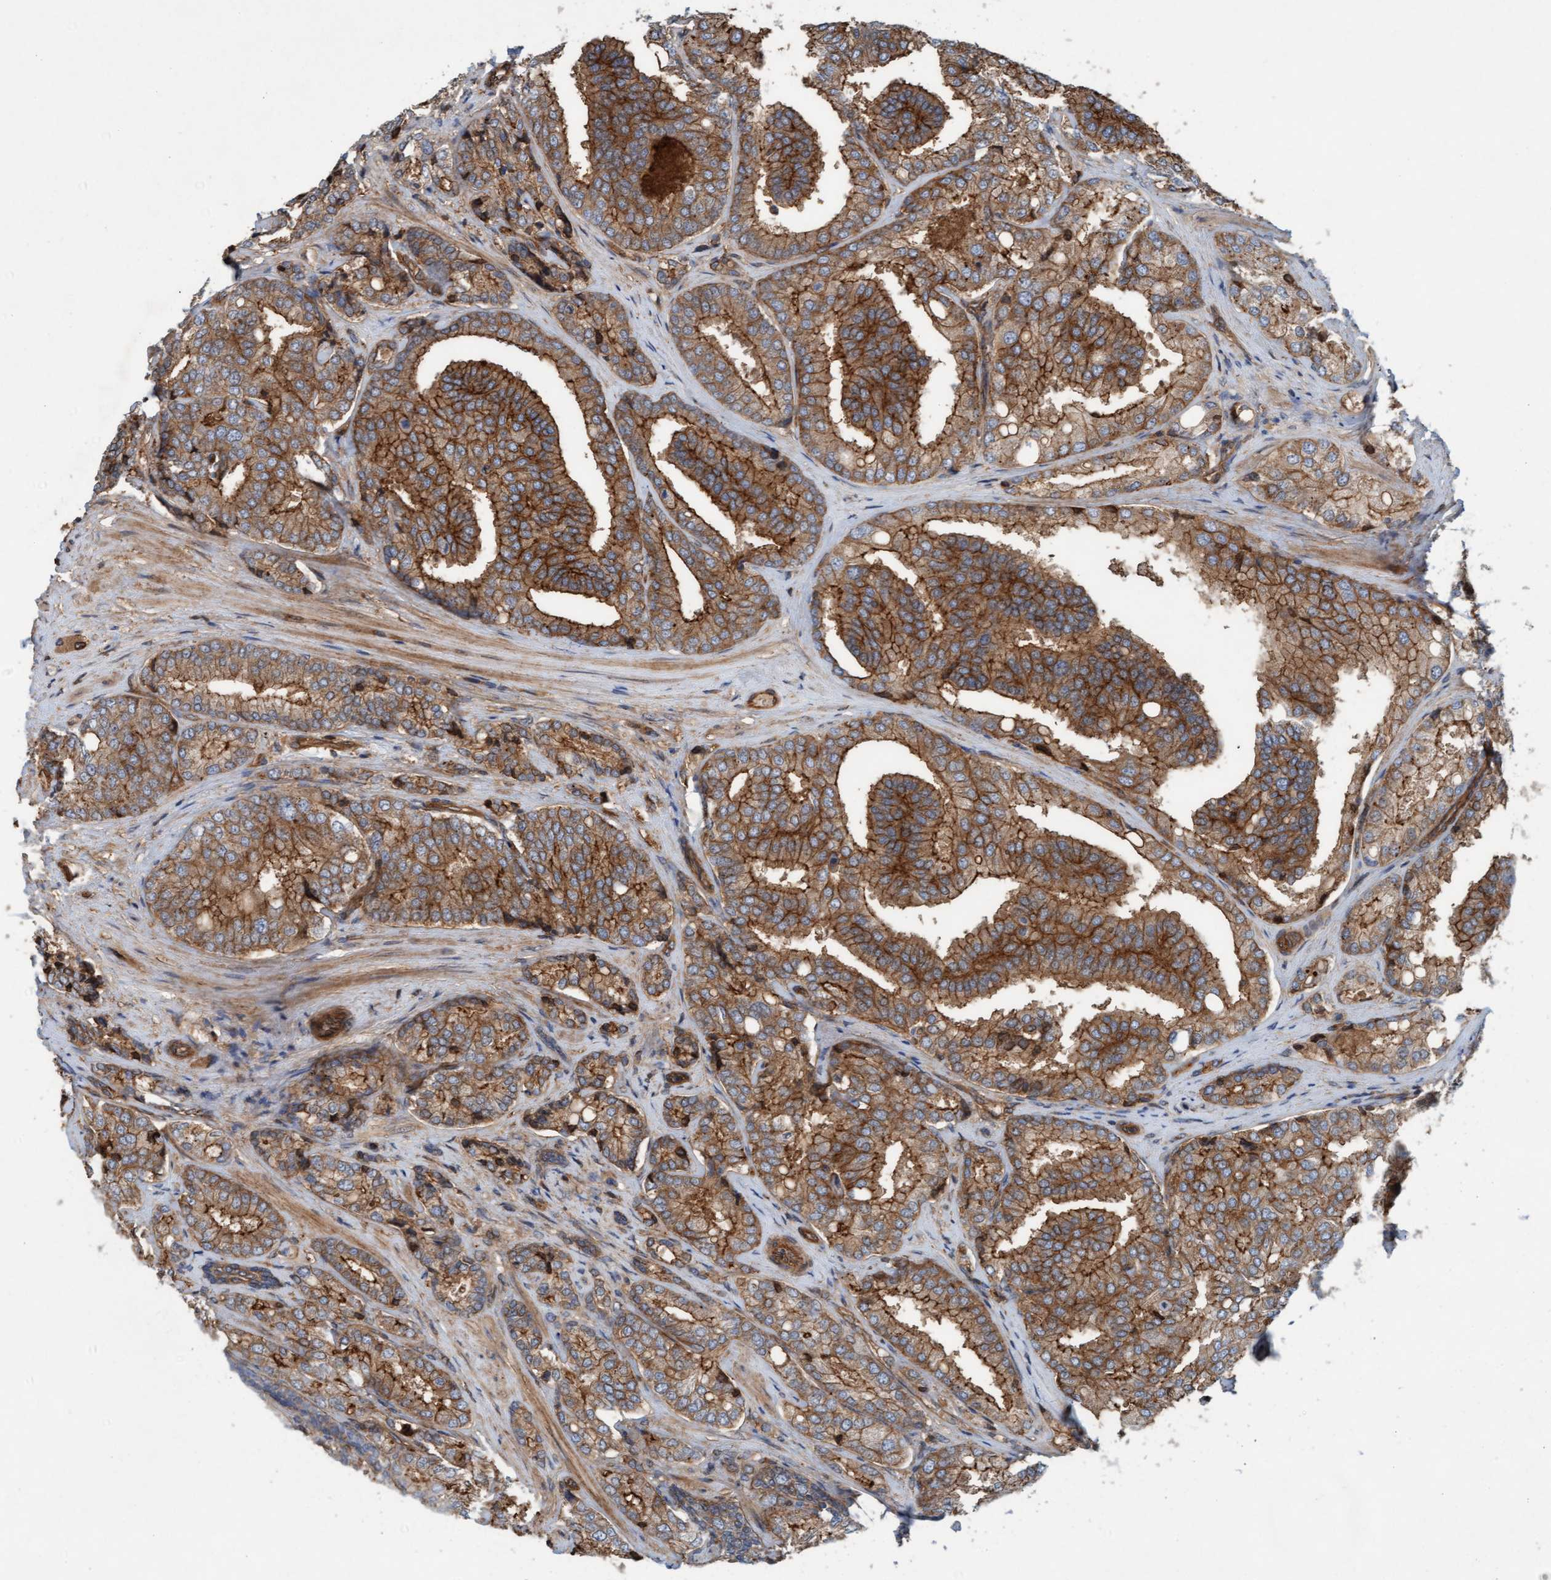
{"staining": {"intensity": "moderate", "quantity": ">75%", "location": "cytoplasmic/membranous"}, "tissue": "prostate cancer", "cell_type": "Tumor cells", "image_type": "cancer", "snomed": [{"axis": "morphology", "description": "Adenocarcinoma, High grade"}, {"axis": "topography", "description": "Prostate"}], "caption": "A medium amount of moderate cytoplasmic/membranous expression is identified in approximately >75% of tumor cells in prostate cancer (high-grade adenocarcinoma) tissue. Using DAB (brown) and hematoxylin (blue) stains, captured at high magnification using brightfield microscopy.", "gene": "ERAL1", "patient": {"sex": "male", "age": 50}}